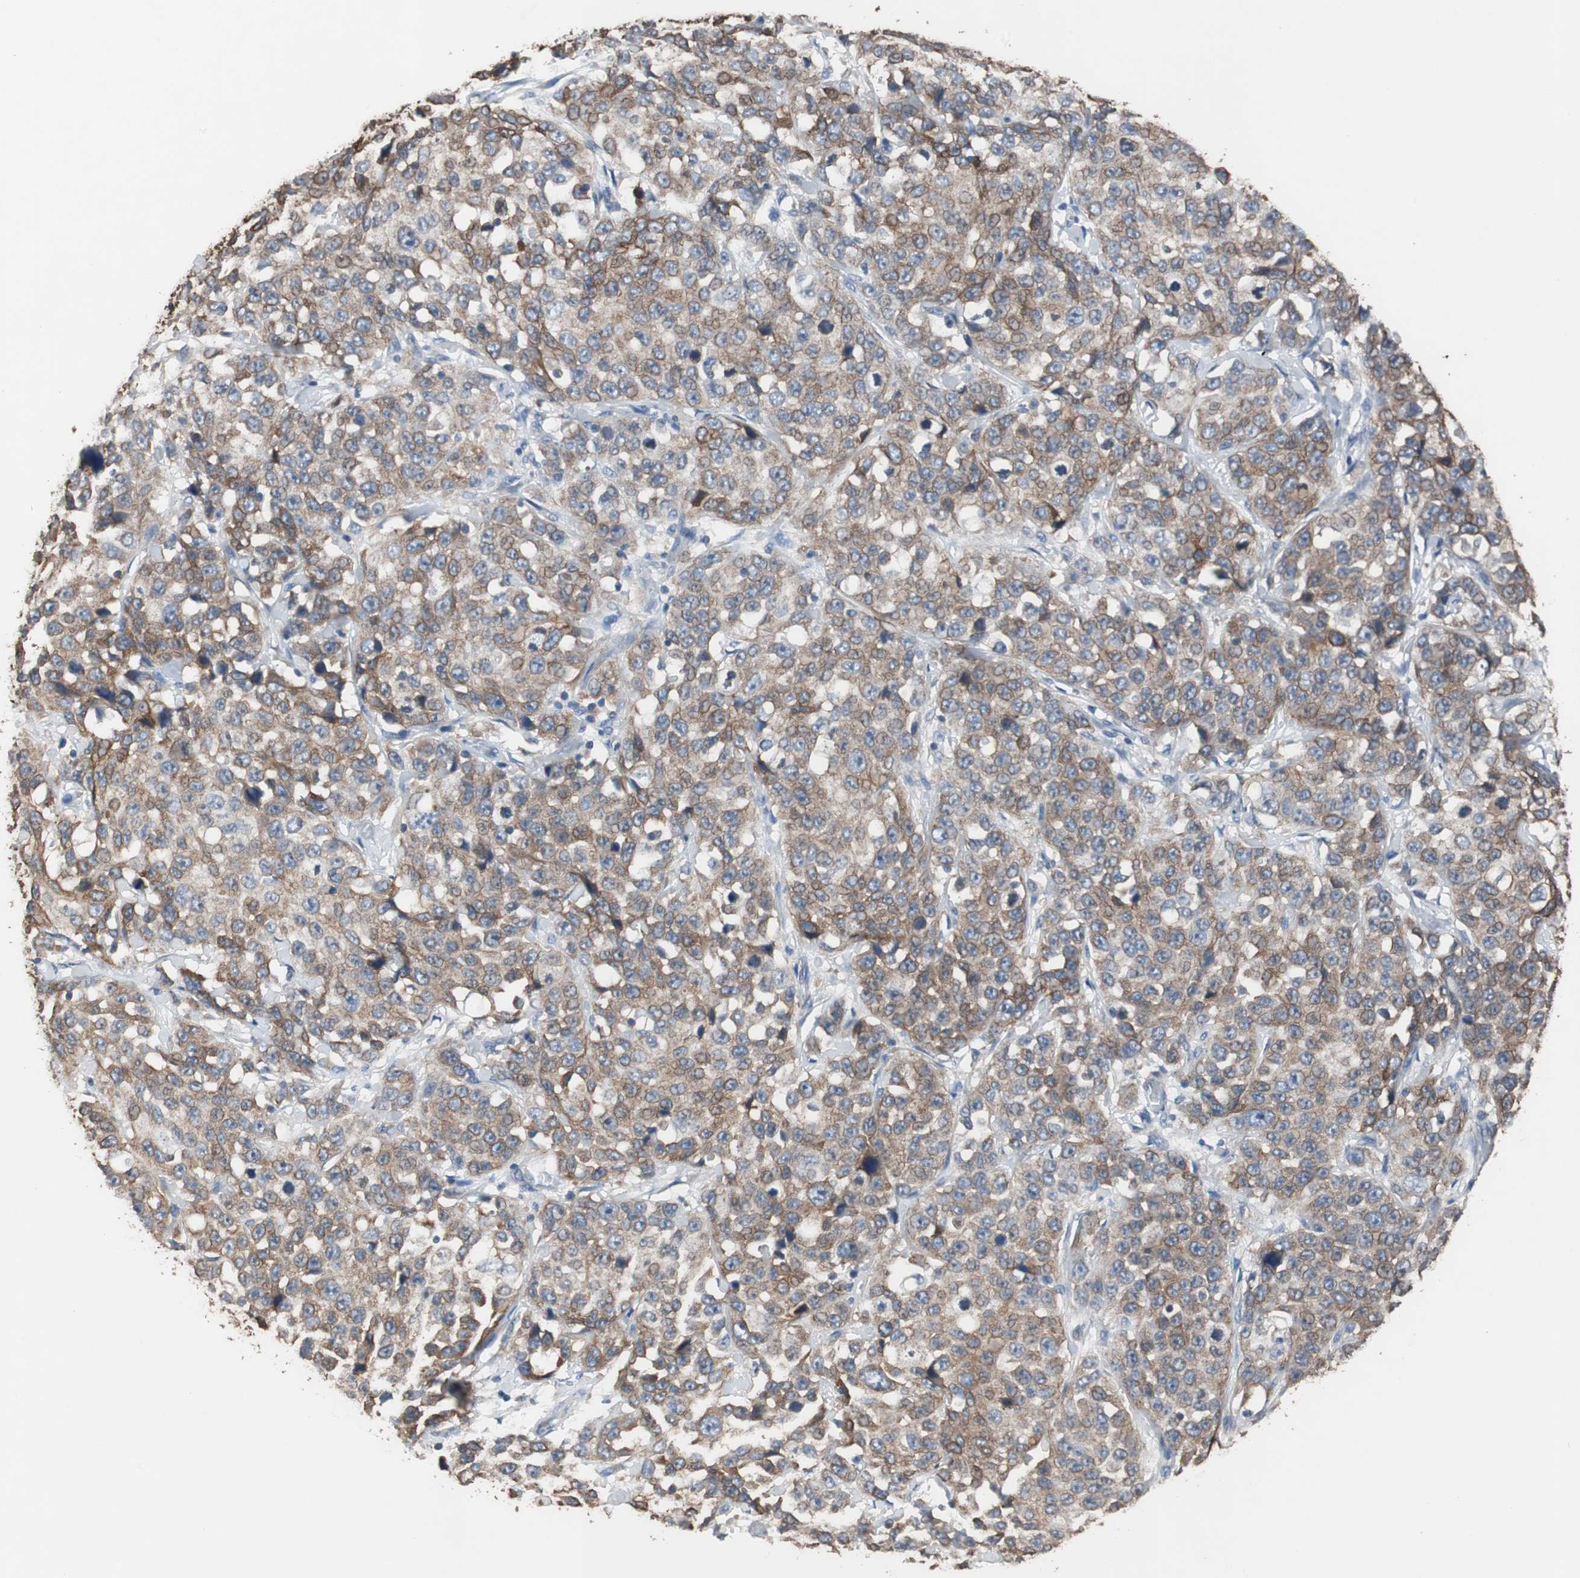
{"staining": {"intensity": "moderate", "quantity": ">75%", "location": "cytoplasmic/membranous"}, "tissue": "stomach cancer", "cell_type": "Tumor cells", "image_type": "cancer", "snomed": [{"axis": "morphology", "description": "Normal tissue, NOS"}, {"axis": "morphology", "description": "Adenocarcinoma, NOS"}, {"axis": "topography", "description": "Stomach"}], "caption": "Protein expression analysis of adenocarcinoma (stomach) exhibits moderate cytoplasmic/membranous positivity in about >75% of tumor cells.", "gene": "USP10", "patient": {"sex": "male", "age": 48}}